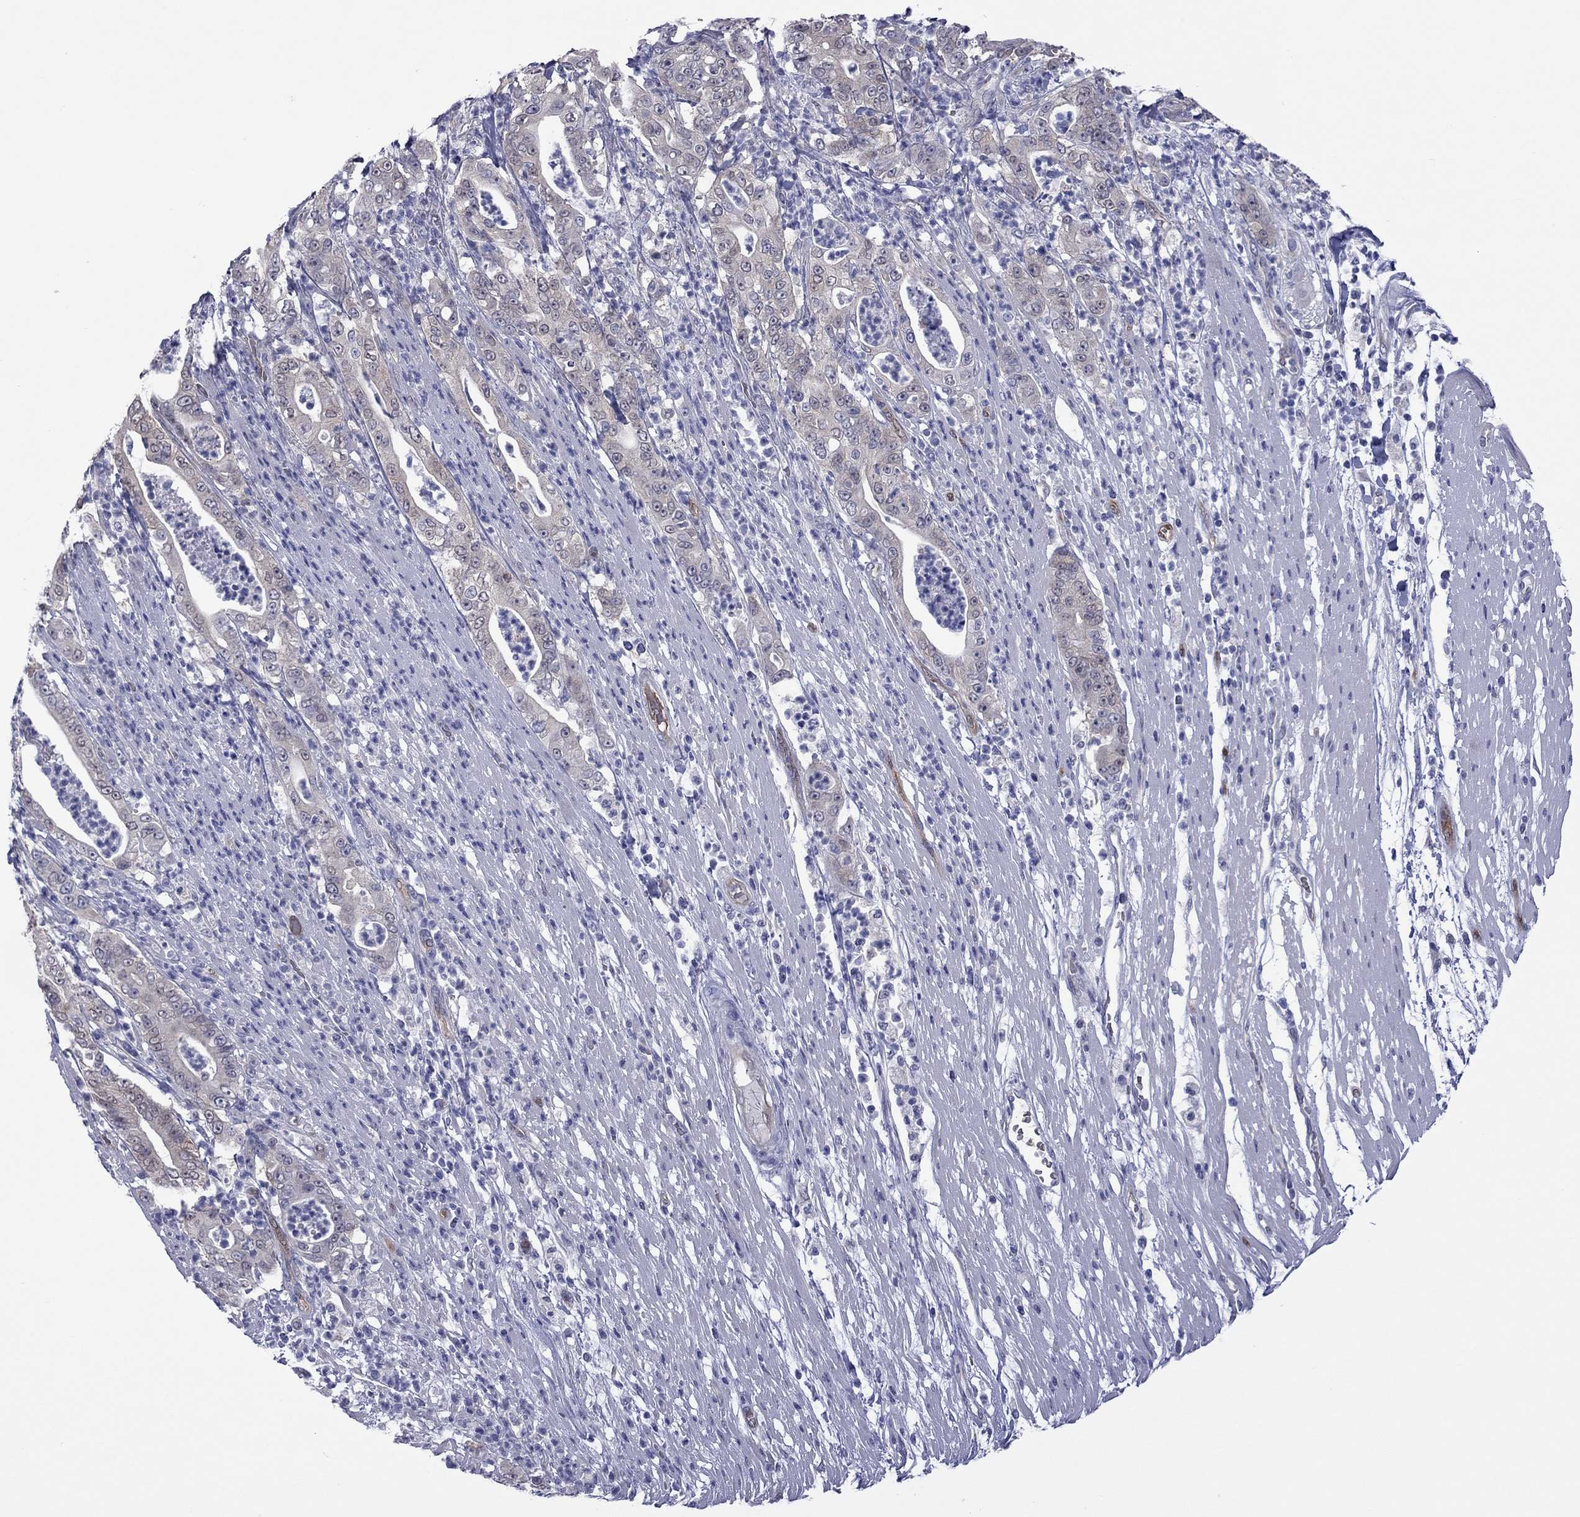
{"staining": {"intensity": "weak", "quantity": "<25%", "location": "cytoplasmic/membranous"}, "tissue": "pancreatic cancer", "cell_type": "Tumor cells", "image_type": "cancer", "snomed": [{"axis": "morphology", "description": "Adenocarcinoma, NOS"}, {"axis": "topography", "description": "Pancreas"}], "caption": "Photomicrograph shows no significant protein positivity in tumor cells of pancreatic adenocarcinoma.", "gene": "CTNNBIP1", "patient": {"sex": "male", "age": 71}}